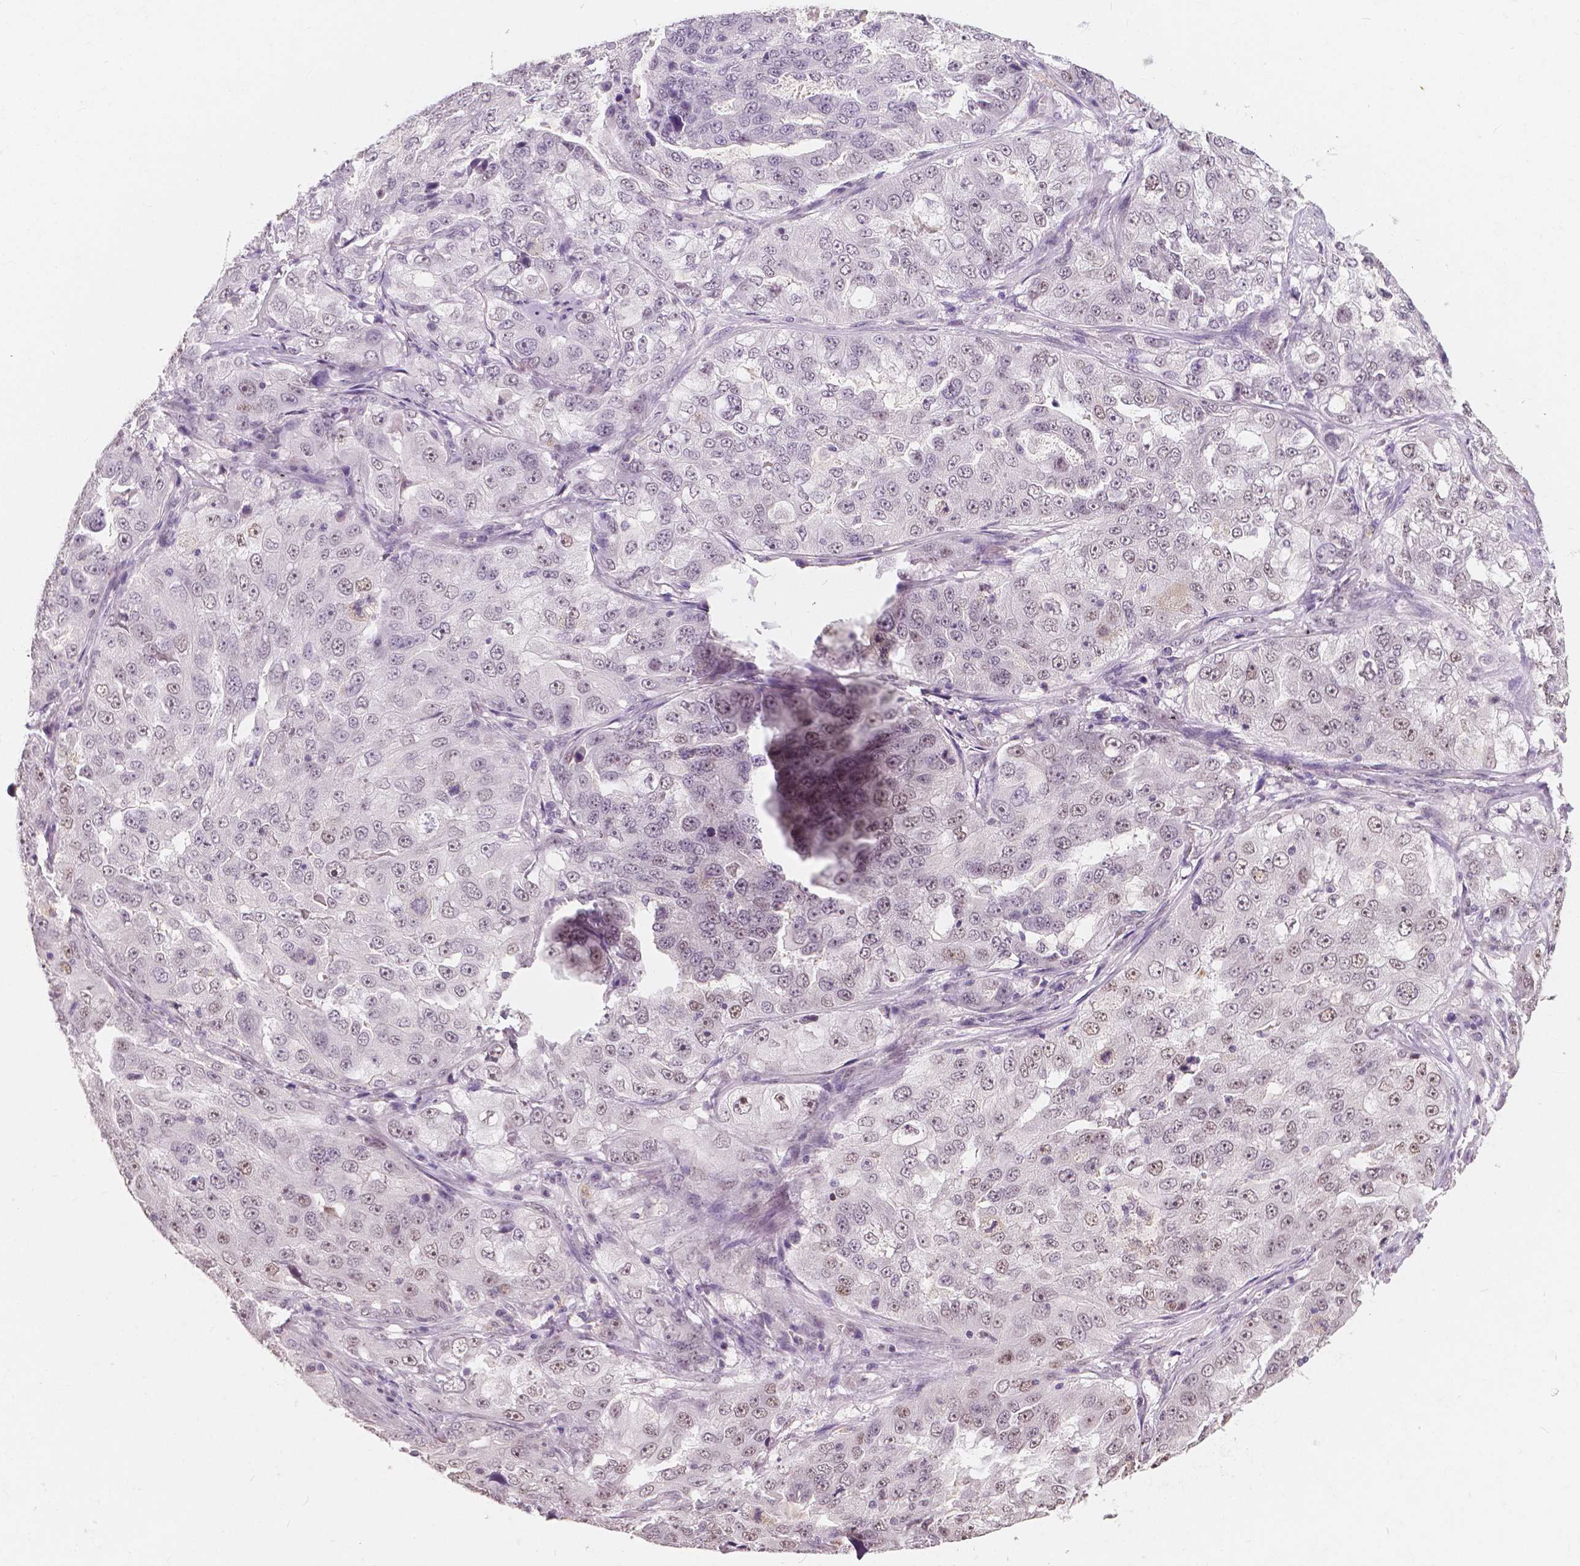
{"staining": {"intensity": "weak", "quantity": "<25%", "location": "nuclear"}, "tissue": "lung cancer", "cell_type": "Tumor cells", "image_type": "cancer", "snomed": [{"axis": "morphology", "description": "Adenocarcinoma, NOS"}, {"axis": "topography", "description": "Lung"}], "caption": "High magnification brightfield microscopy of lung adenocarcinoma stained with DAB (brown) and counterstained with hematoxylin (blue): tumor cells show no significant expression.", "gene": "NOLC1", "patient": {"sex": "female", "age": 61}}